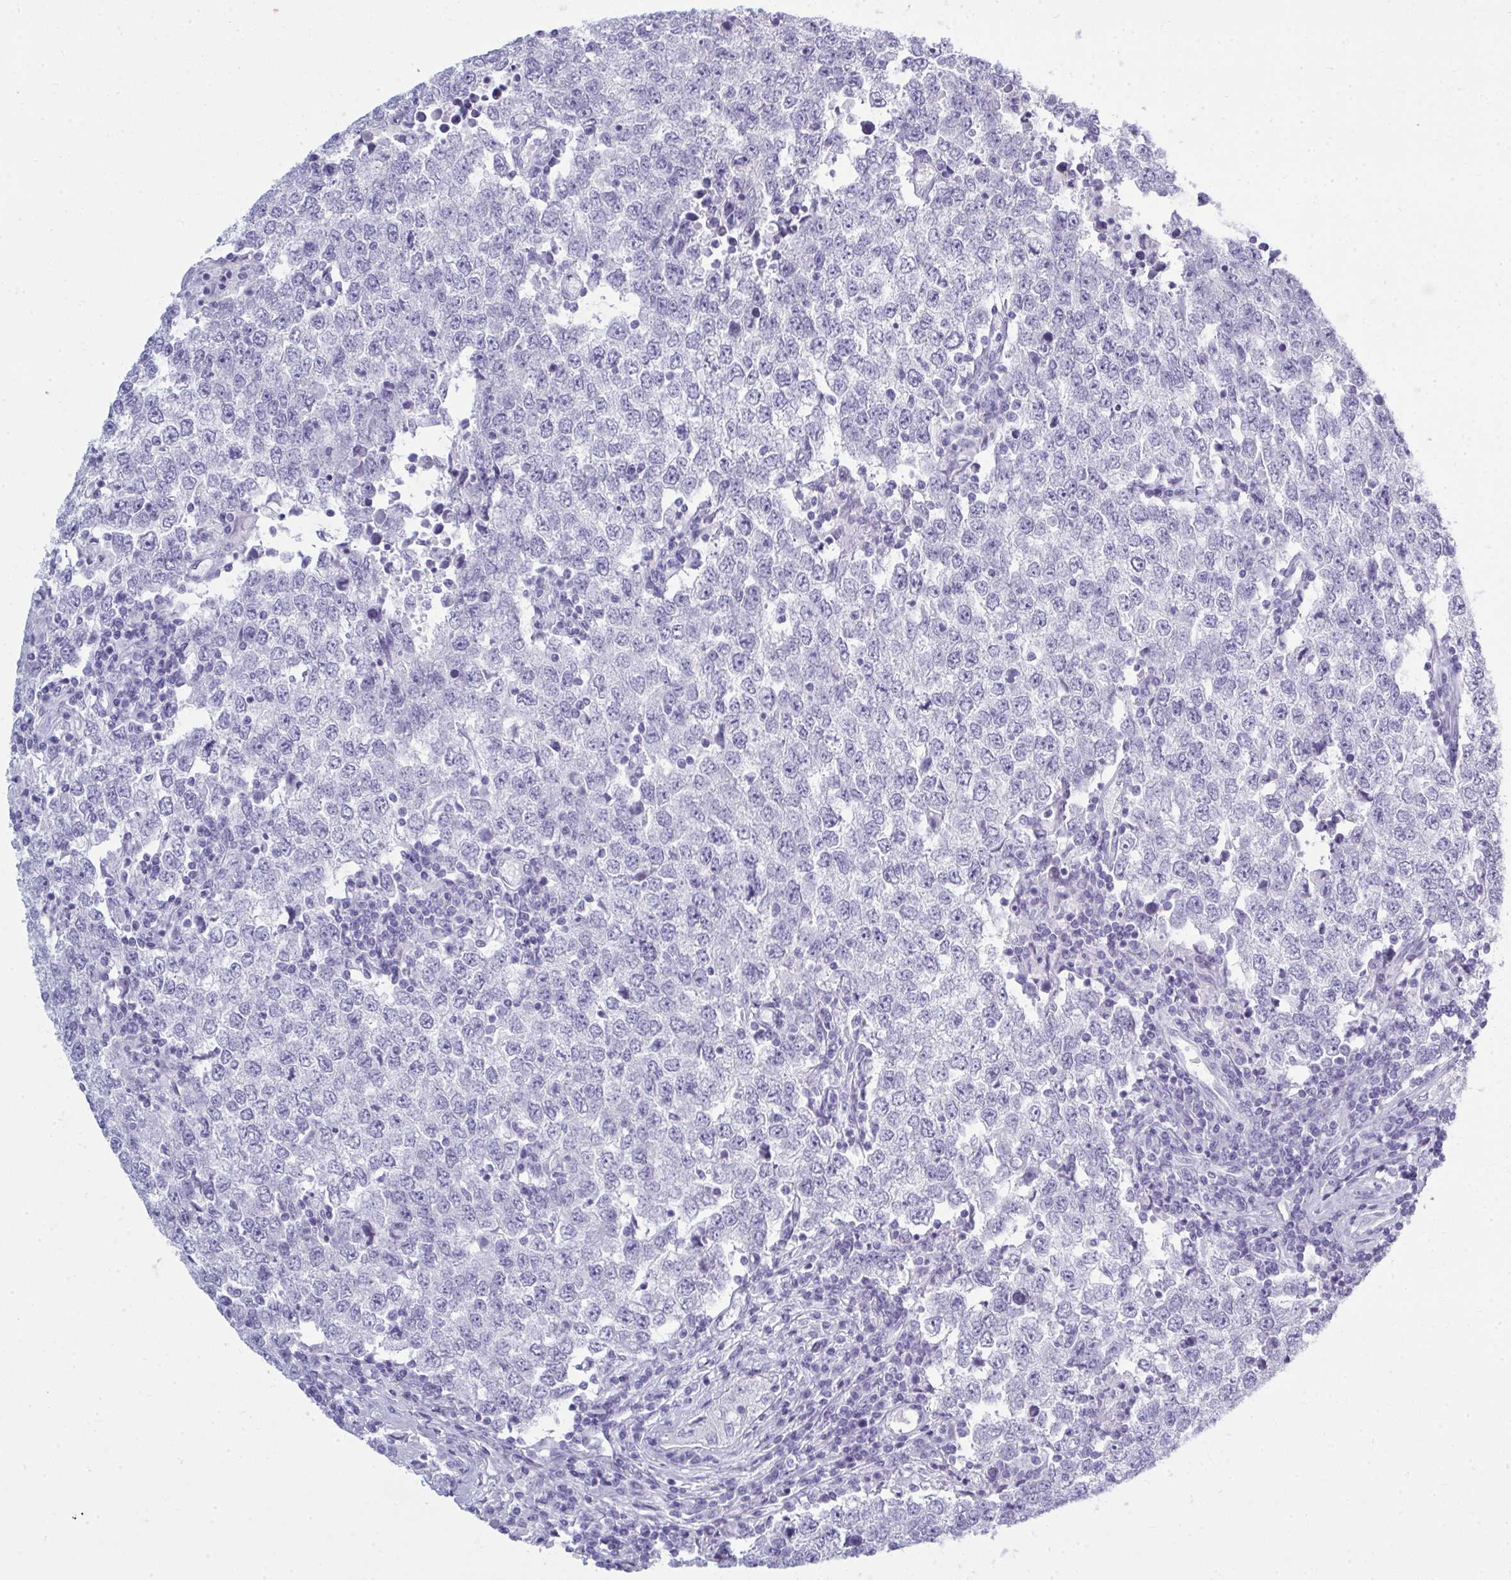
{"staining": {"intensity": "negative", "quantity": "none", "location": "none"}, "tissue": "testis cancer", "cell_type": "Tumor cells", "image_type": "cancer", "snomed": [{"axis": "morphology", "description": "Seminoma, NOS"}, {"axis": "morphology", "description": "Carcinoma, Embryonal, NOS"}, {"axis": "topography", "description": "Testis"}], "caption": "A micrograph of testis cancer (embryonal carcinoma) stained for a protein reveals no brown staining in tumor cells.", "gene": "QDPR", "patient": {"sex": "male", "age": 28}}